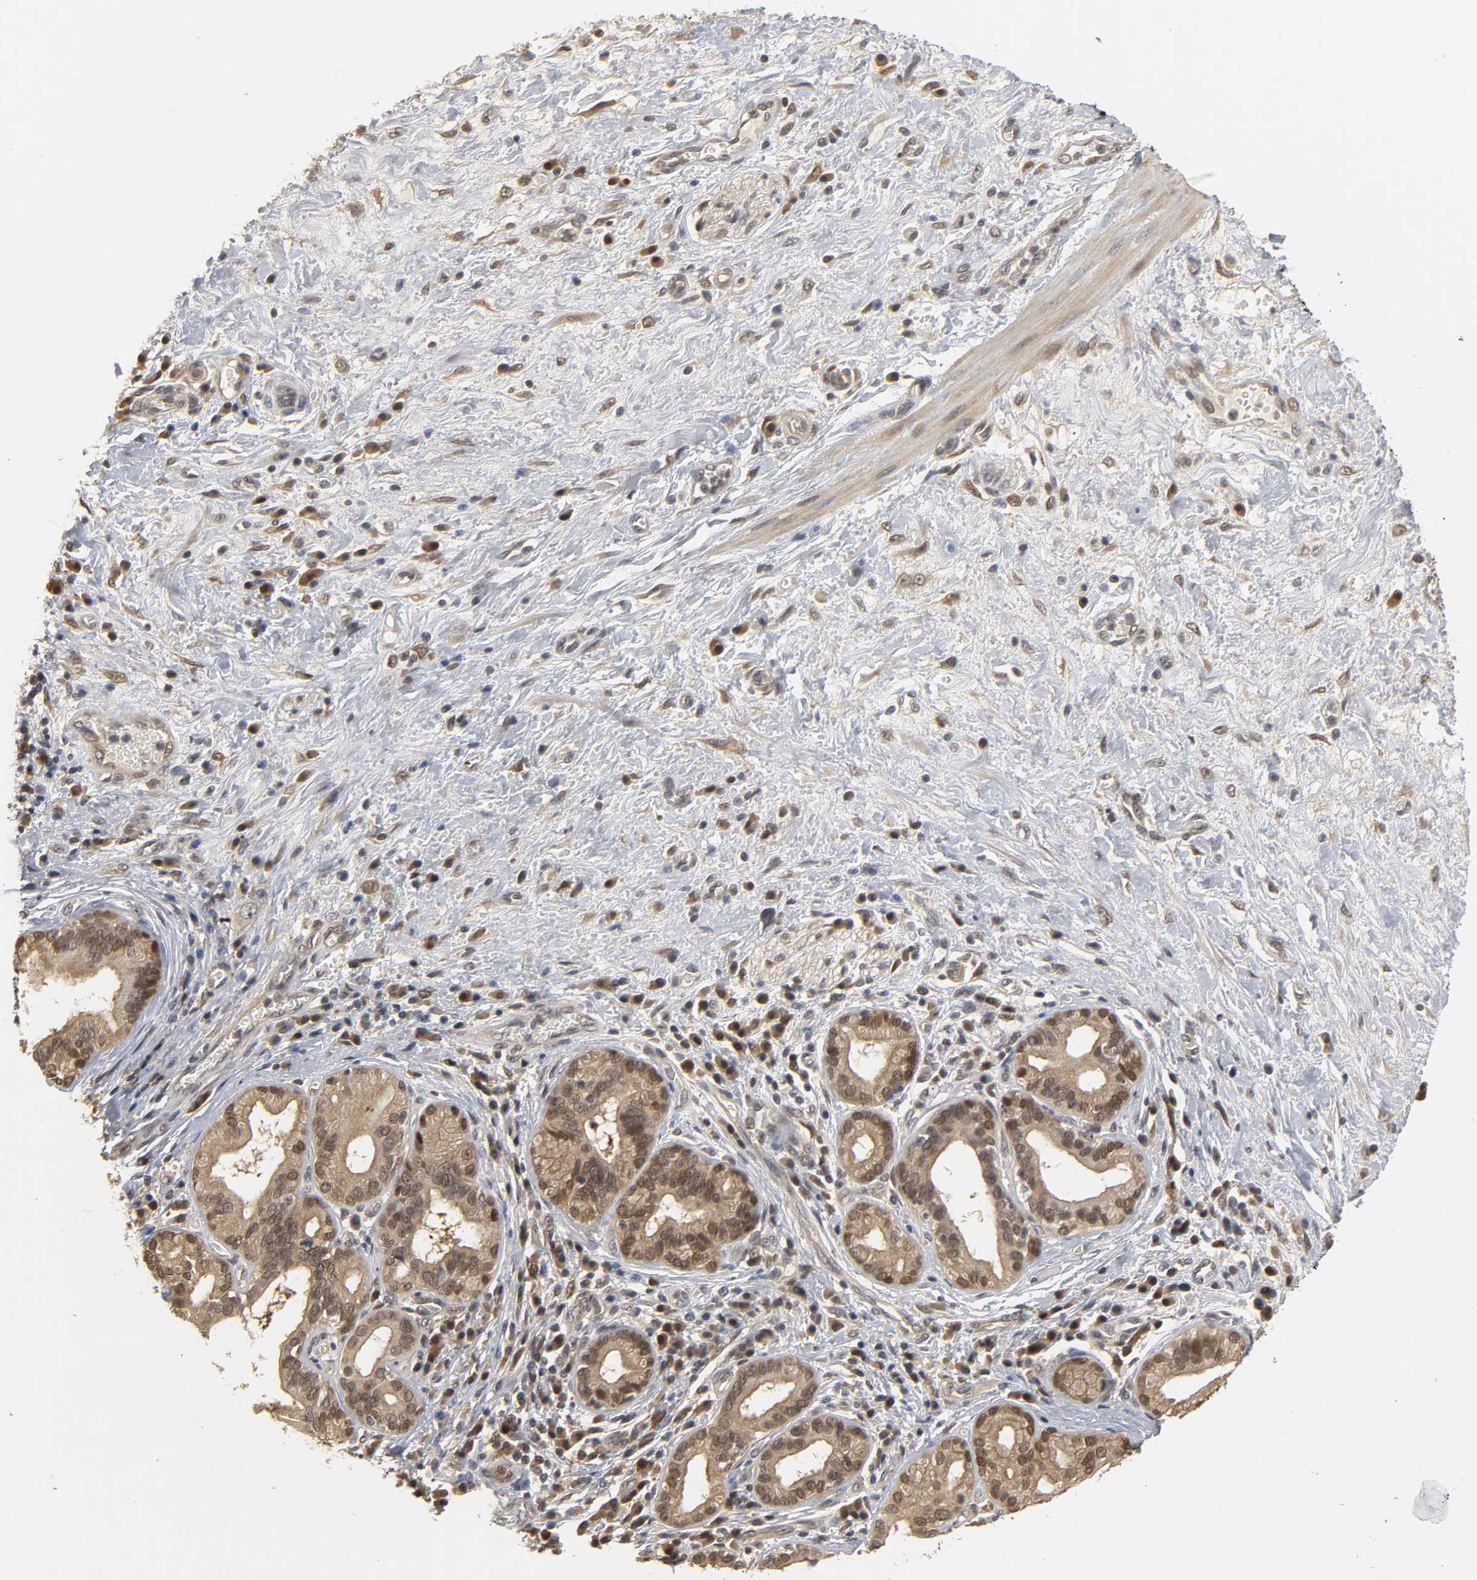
{"staining": {"intensity": "moderate", "quantity": ">75%", "location": "cytoplasmic/membranous,nuclear"}, "tissue": "pancreatic cancer", "cell_type": "Tumor cells", "image_type": "cancer", "snomed": [{"axis": "morphology", "description": "Adenocarcinoma, NOS"}, {"axis": "topography", "description": "Pancreas"}], "caption": "This histopathology image demonstrates immunohistochemistry (IHC) staining of pancreatic cancer (adenocarcinoma), with medium moderate cytoplasmic/membranous and nuclear positivity in approximately >75% of tumor cells.", "gene": "PARK7", "patient": {"sex": "female", "age": 73}}